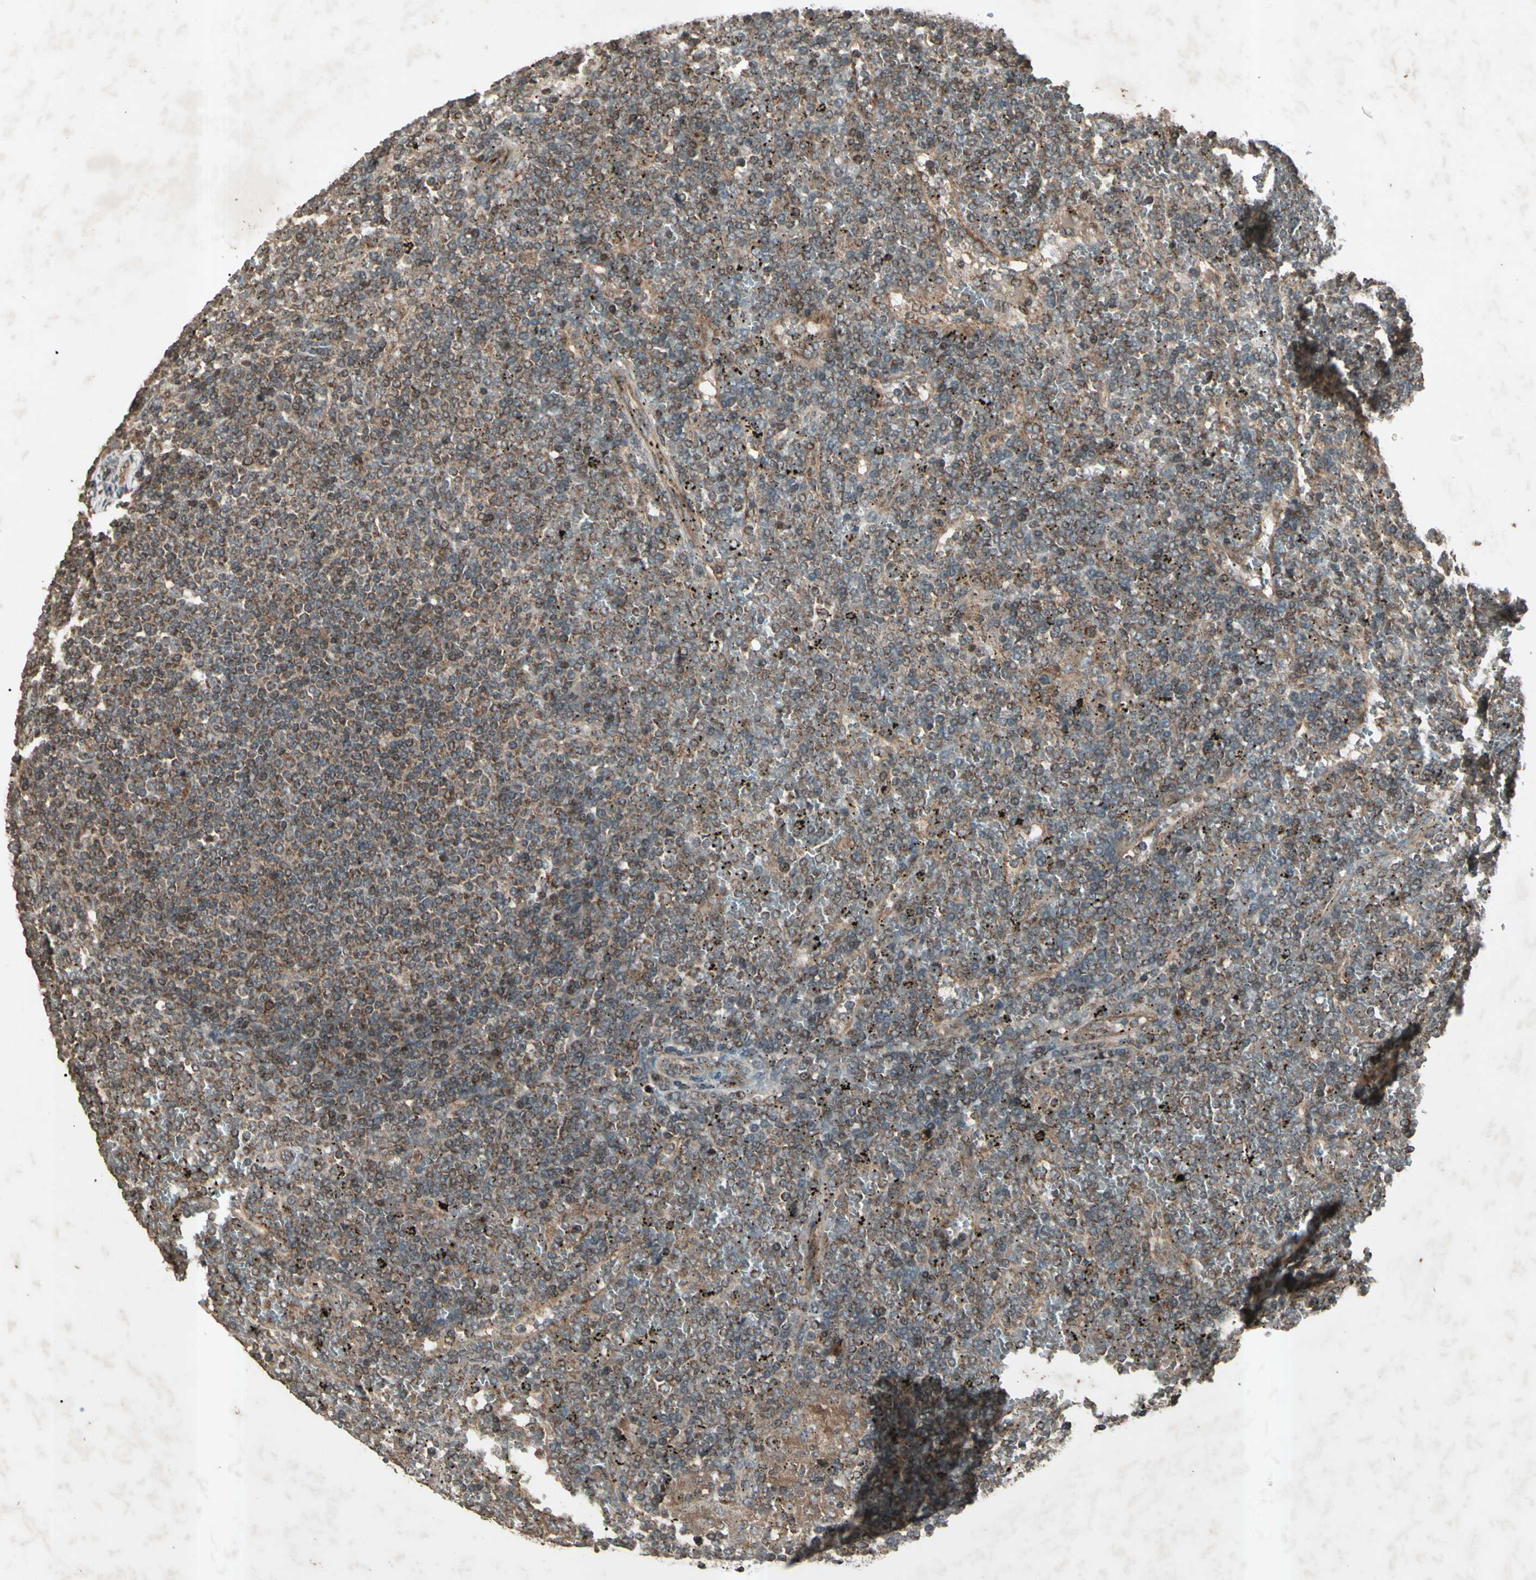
{"staining": {"intensity": "moderate", "quantity": ">75%", "location": "cytoplasmic/membranous"}, "tissue": "lymphoma", "cell_type": "Tumor cells", "image_type": "cancer", "snomed": [{"axis": "morphology", "description": "Malignant lymphoma, non-Hodgkin's type, Low grade"}, {"axis": "topography", "description": "Spleen"}], "caption": "A high-resolution histopathology image shows IHC staining of low-grade malignant lymphoma, non-Hodgkin's type, which exhibits moderate cytoplasmic/membranous staining in about >75% of tumor cells.", "gene": "AP1G1", "patient": {"sex": "female", "age": 19}}